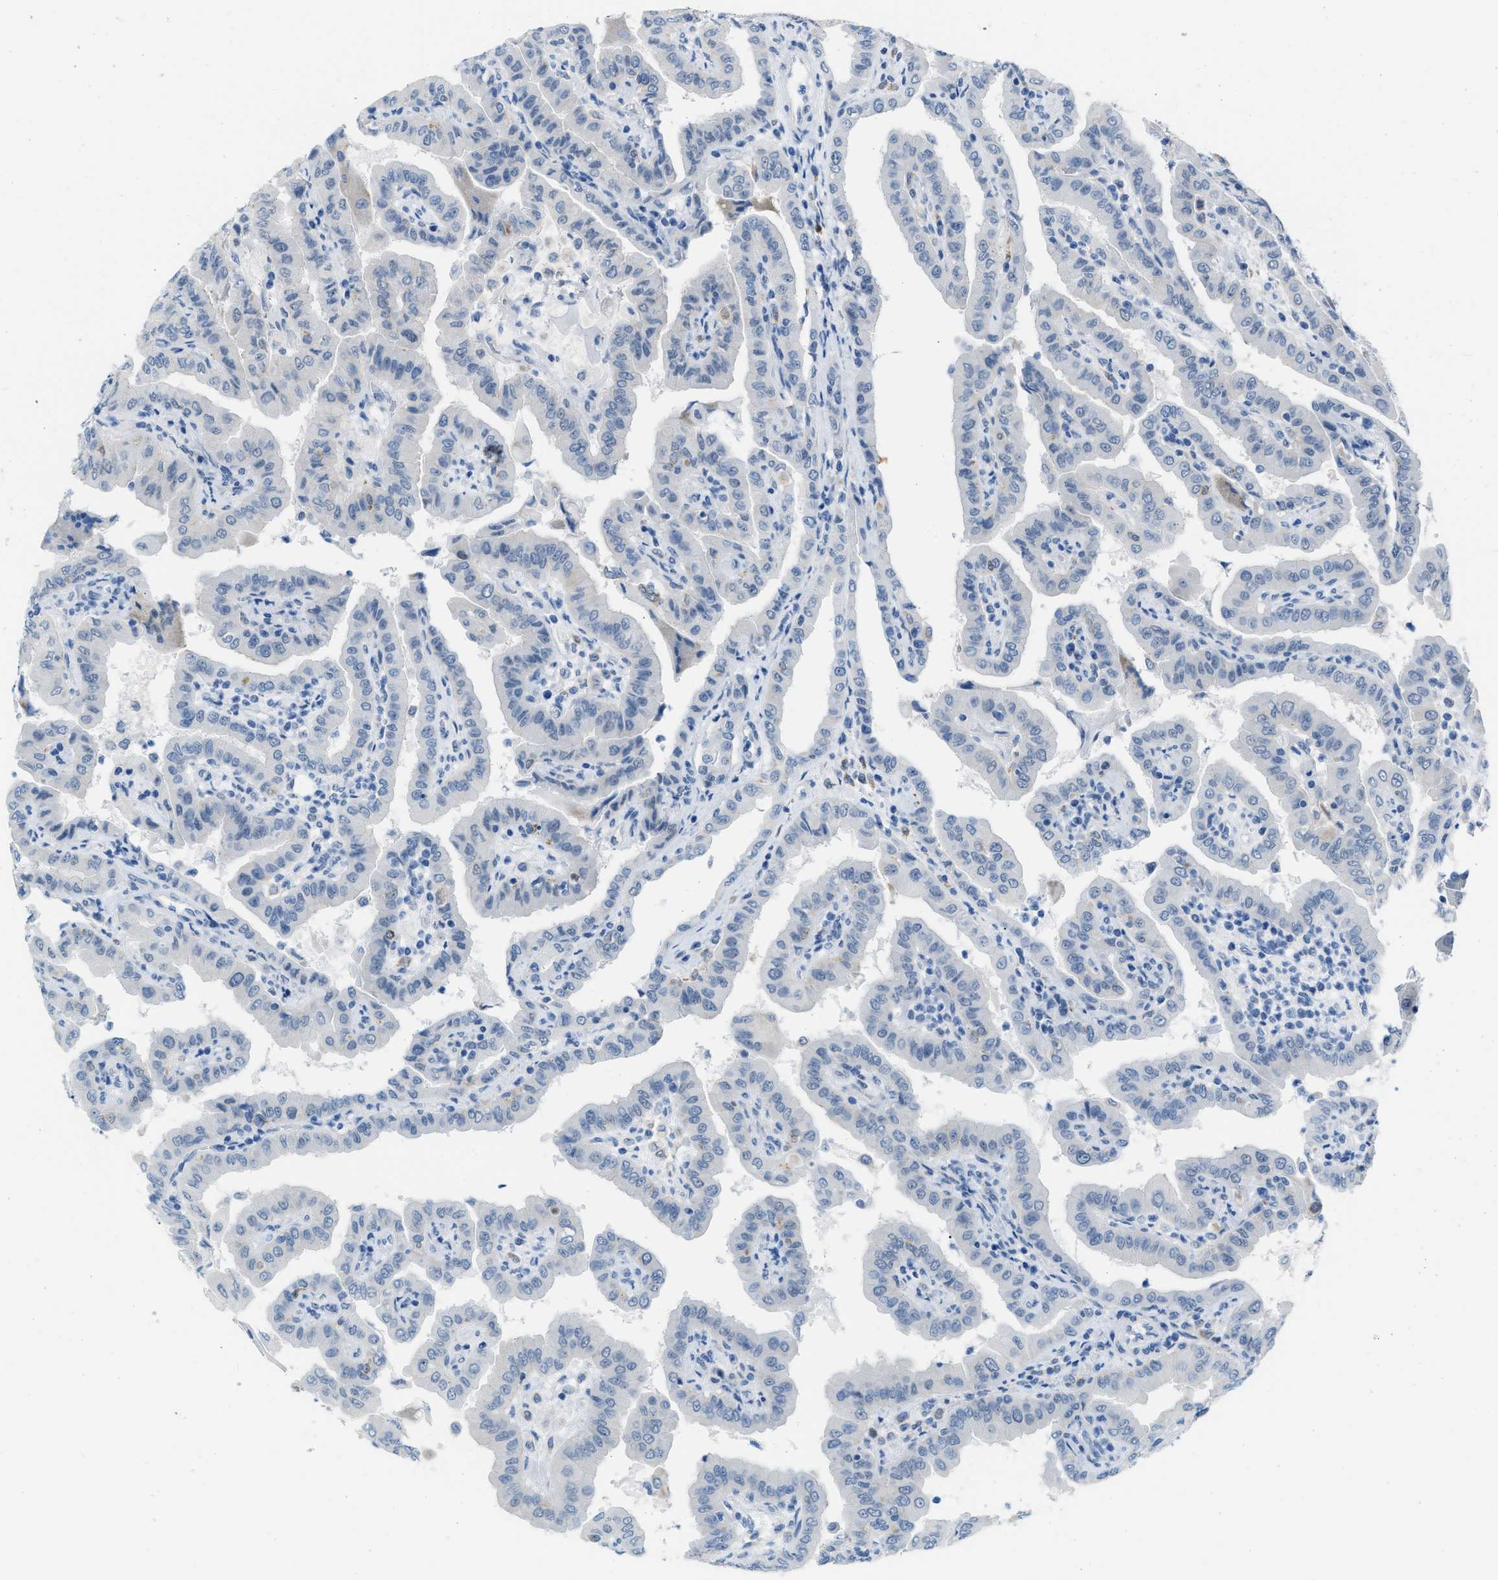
{"staining": {"intensity": "negative", "quantity": "none", "location": "none"}, "tissue": "thyroid cancer", "cell_type": "Tumor cells", "image_type": "cancer", "snomed": [{"axis": "morphology", "description": "Papillary adenocarcinoma, NOS"}, {"axis": "topography", "description": "Thyroid gland"}], "caption": "Tumor cells are negative for protein expression in human thyroid papillary adenocarcinoma.", "gene": "PHRF1", "patient": {"sex": "male", "age": 33}}